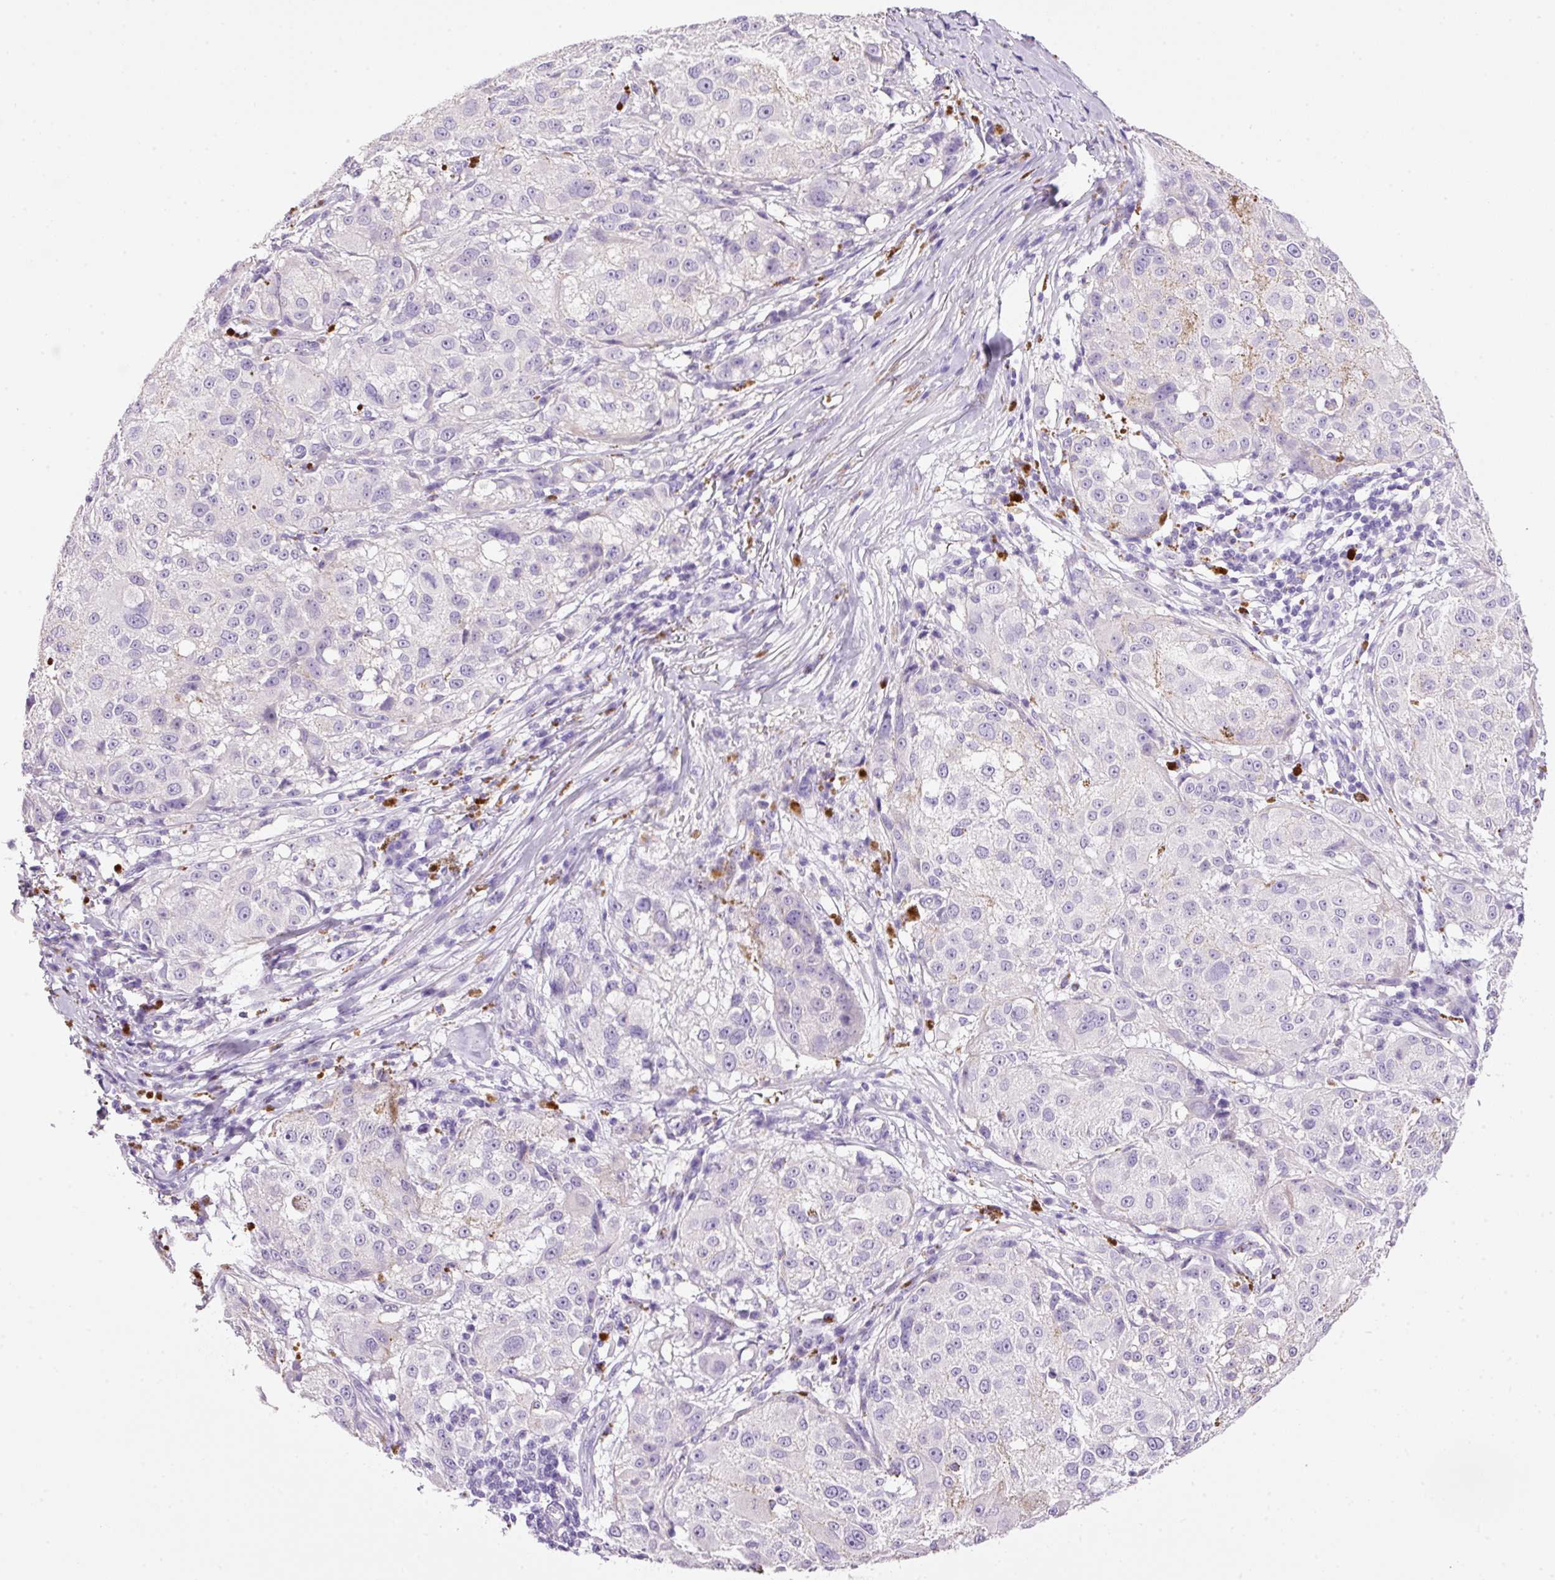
{"staining": {"intensity": "negative", "quantity": "none", "location": "none"}, "tissue": "melanoma", "cell_type": "Tumor cells", "image_type": "cancer", "snomed": [{"axis": "morphology", "description": "Necrosis, NOS"}, {"axis": "morphology", "description": "Malignant melanoma, NOS"}, {"axis": "topography", "description": "Skin"}], "caption": "Human melanoma stained for a protein using immunohistochemistry exhibits no staining in tumor cells.", "gene": "BSND", "patient": {"sex": "female", "age": 87}}